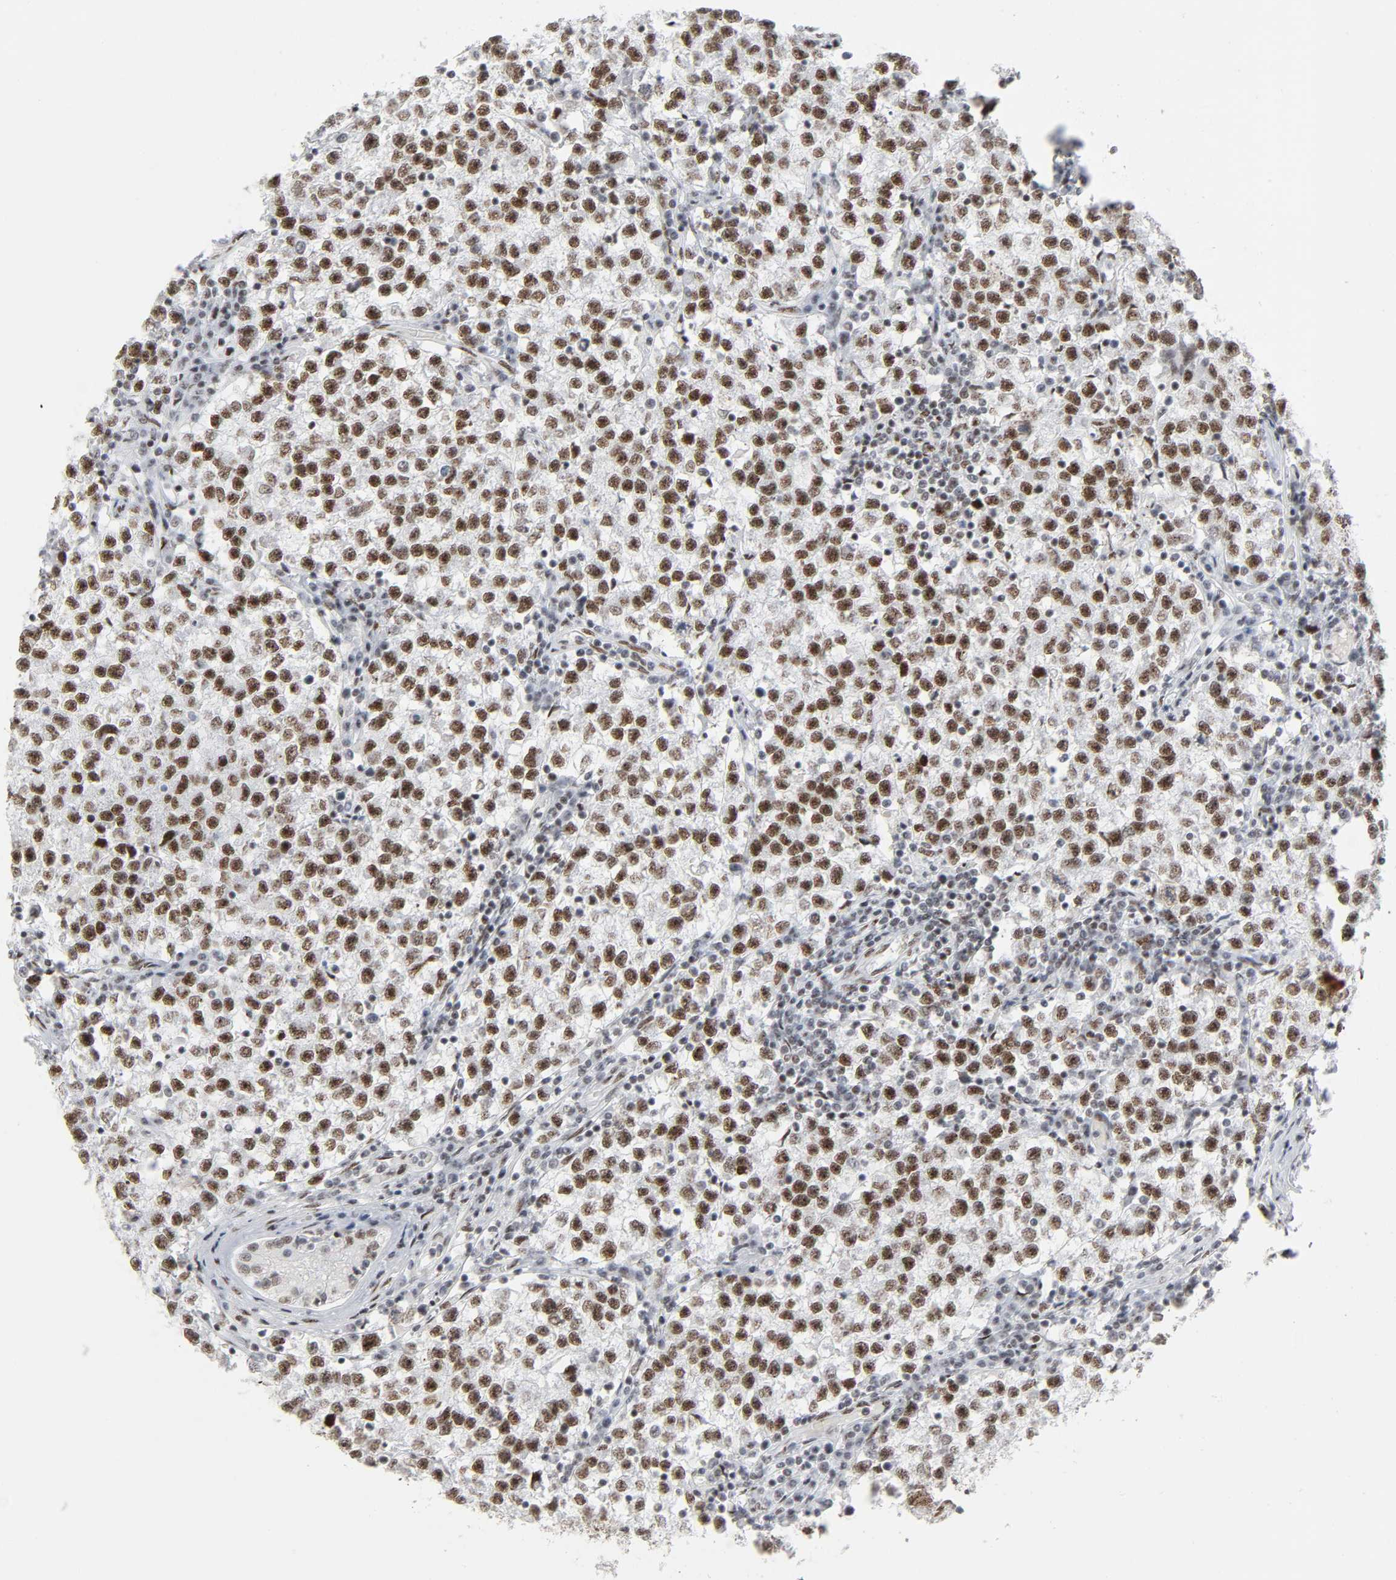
{"staining": {"intensity": "moderate", "quantity": "25%-75%", "location": "nuclear"}, "tissue": "testis cancer", "cell_type": "Tumor cells", "image_type": "cancer", "snomed": [{"axis": "morphology", "description": "Seminoma, NOS"}, {"axis": "topography", "description": "Testis"}], "caption": "An image showing moderate nuclear expression in approximately 25%-75% of tumor cells in testis seminoma, as visualized by brown immunohistochemical staining.", "gene": "HSF1", "patient": {"sex": "male", "age": 22}}